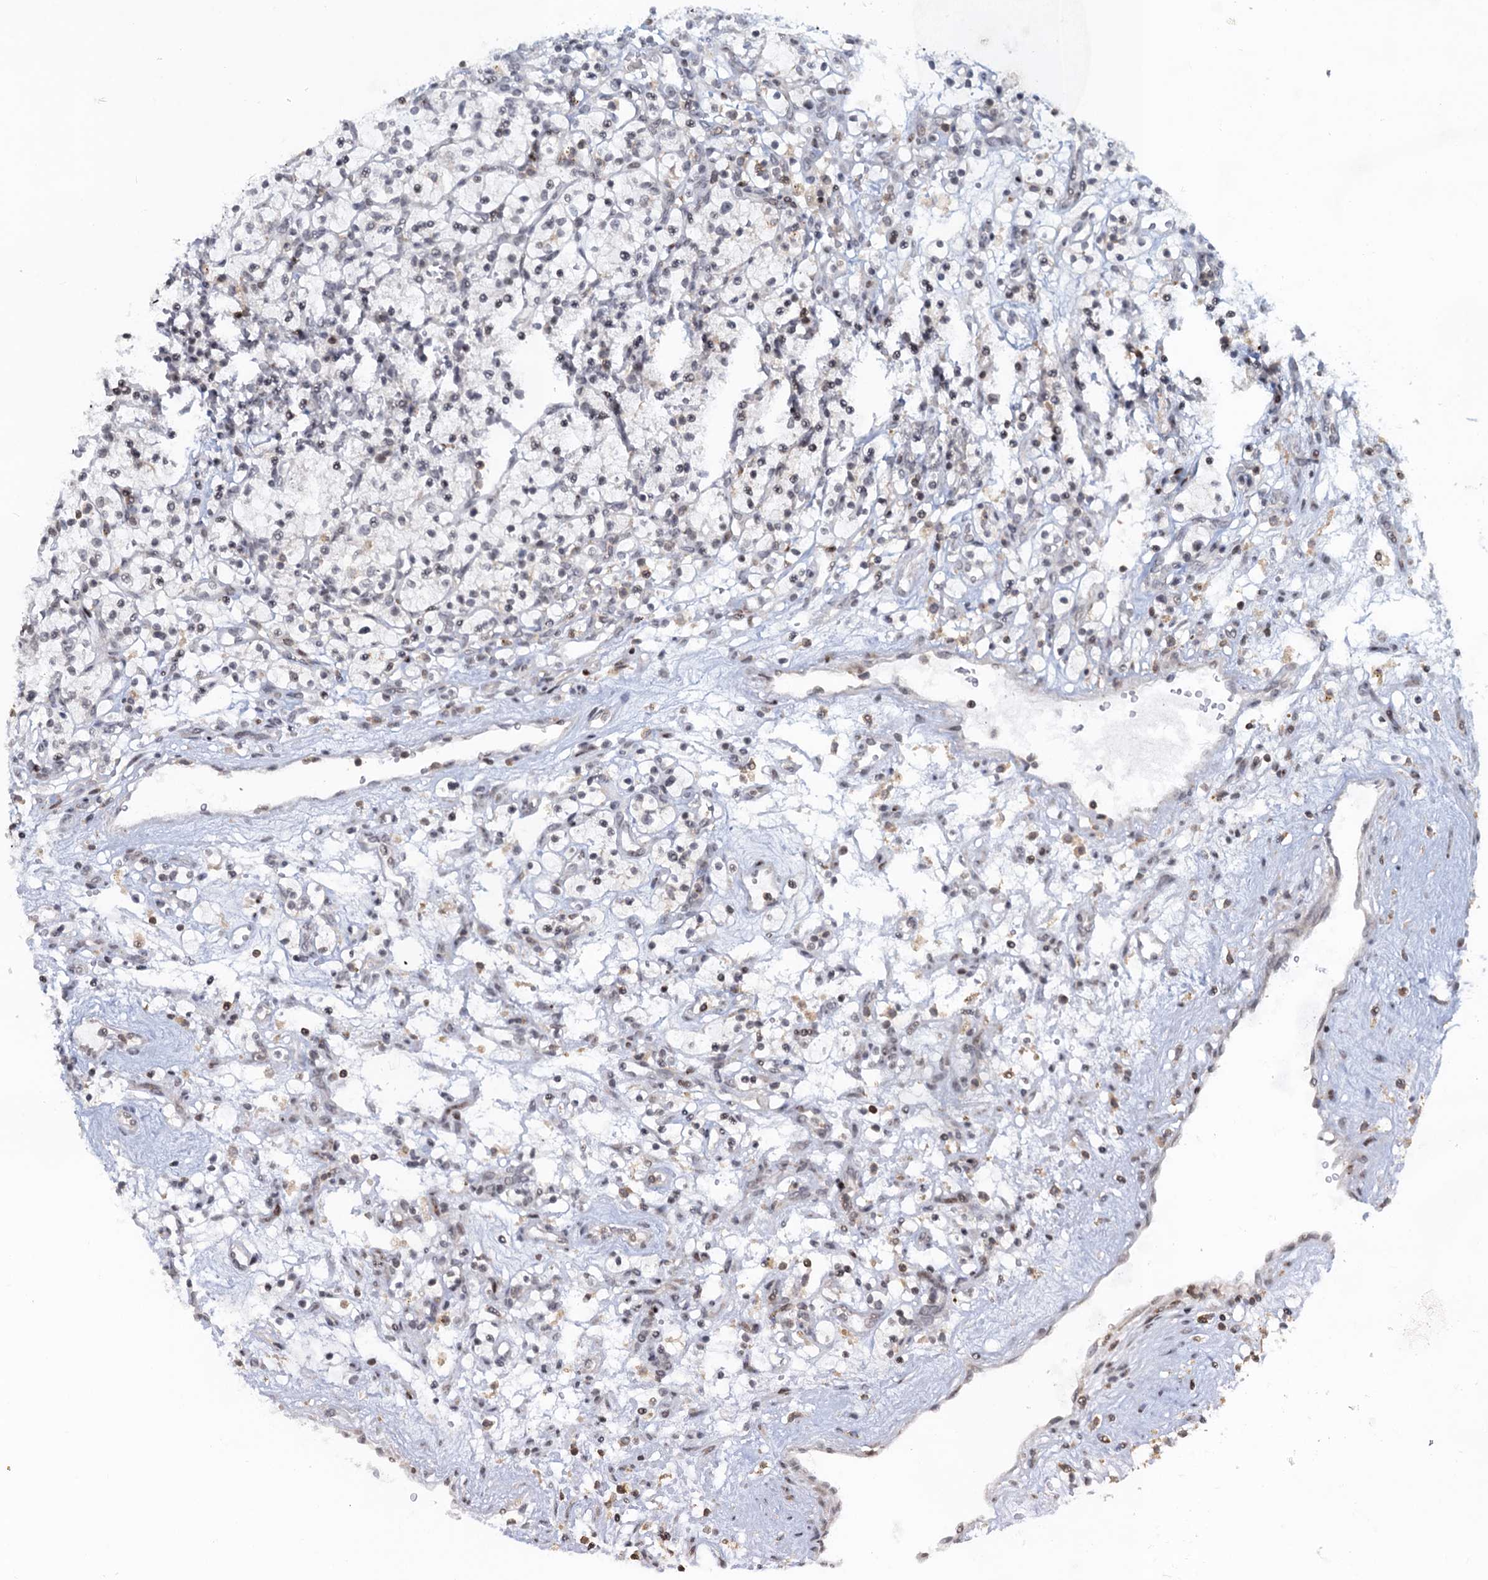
{"staining": {"intensity": "negative", "quantity": "none", "location": "none"}, "tissue": "renal cancer", "cell_type": "Tumor cells", "image_type": "cancer", "snomed": [{"axis": "morphology", "description": "Adenocarcinoma, NOS"}, {"axis": "topography", "description": "Kidney"}], "caption": "High power microscopy photomicrograph of an immunohistochemistry histopathology image of renal adenocarcinoma, revealing no significant expression in tumor cells.", "gene": "FYB1", "patient": {"sex": "female", "age": 57}}